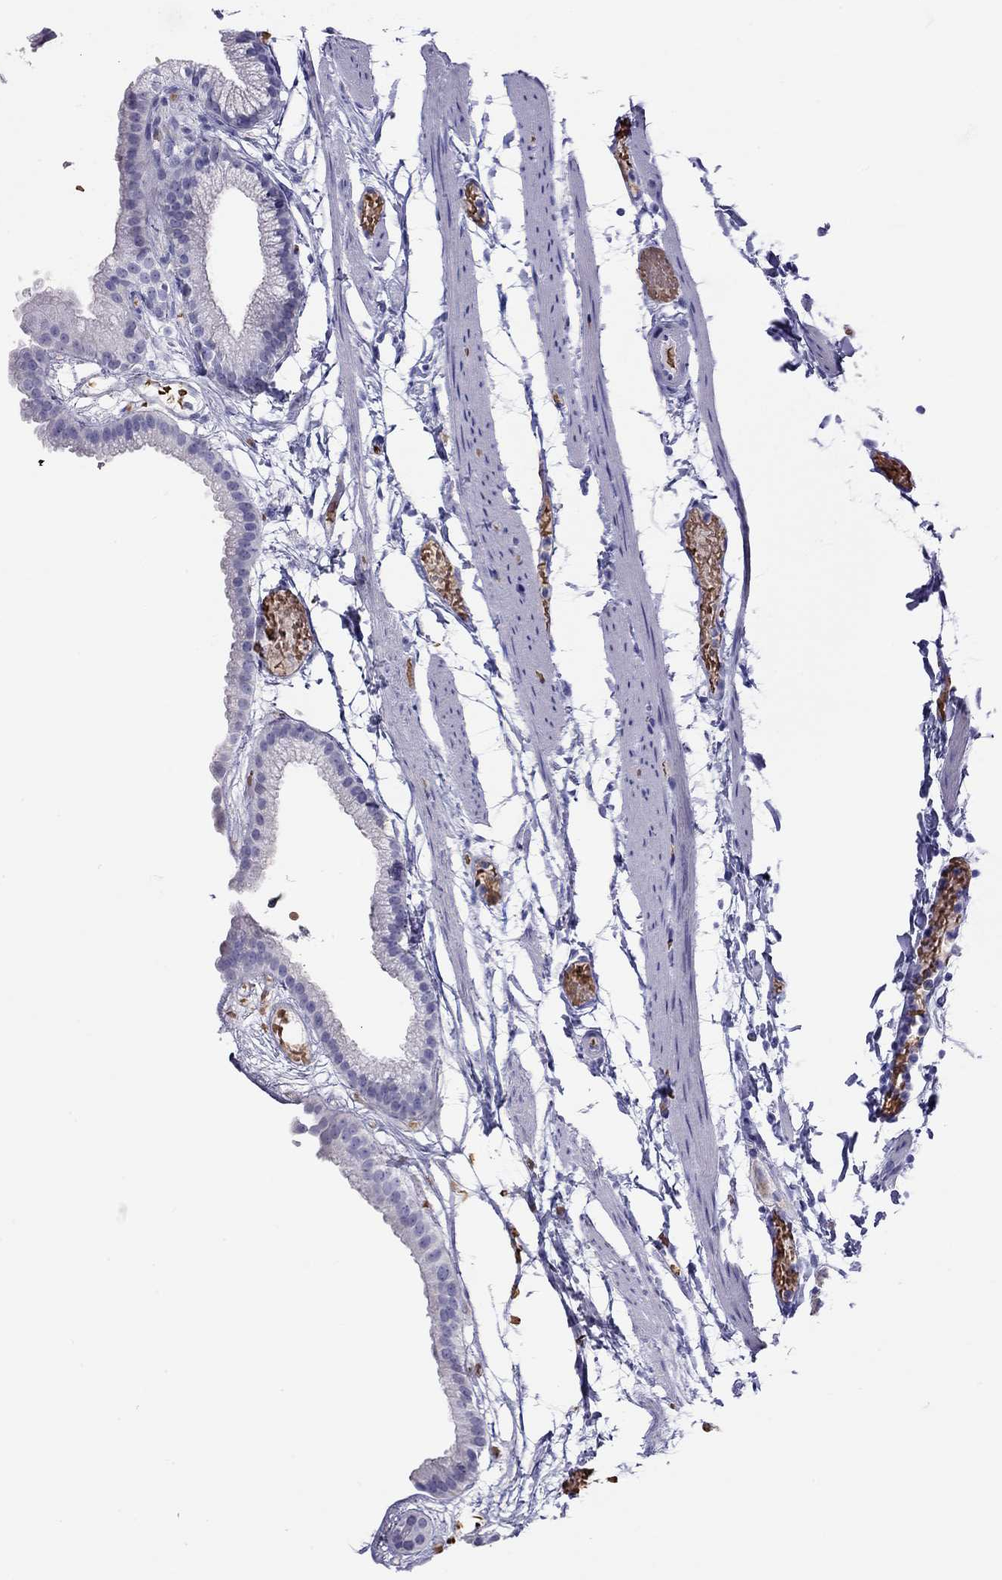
{"staining": {"intensity": "negative", "quantity": "none", "location": "none"}, "tissue": "gallbladder", "cell_type": "Glandular cells", "image_type": "normal", "snomed": [{"axis": "morphology", "description": "Normal tissue, NOS"}, {"axis": "topography", "description": "Gallbladder"}], "caption": "High power microscopy micrograph of an immunohistochemistry (IHC) photomicrograph of normal gallbladder, revealing no significant positivity in glandular cells.", "gene": "PTPRN", "patient": {"sex": "female", "age": 45}}